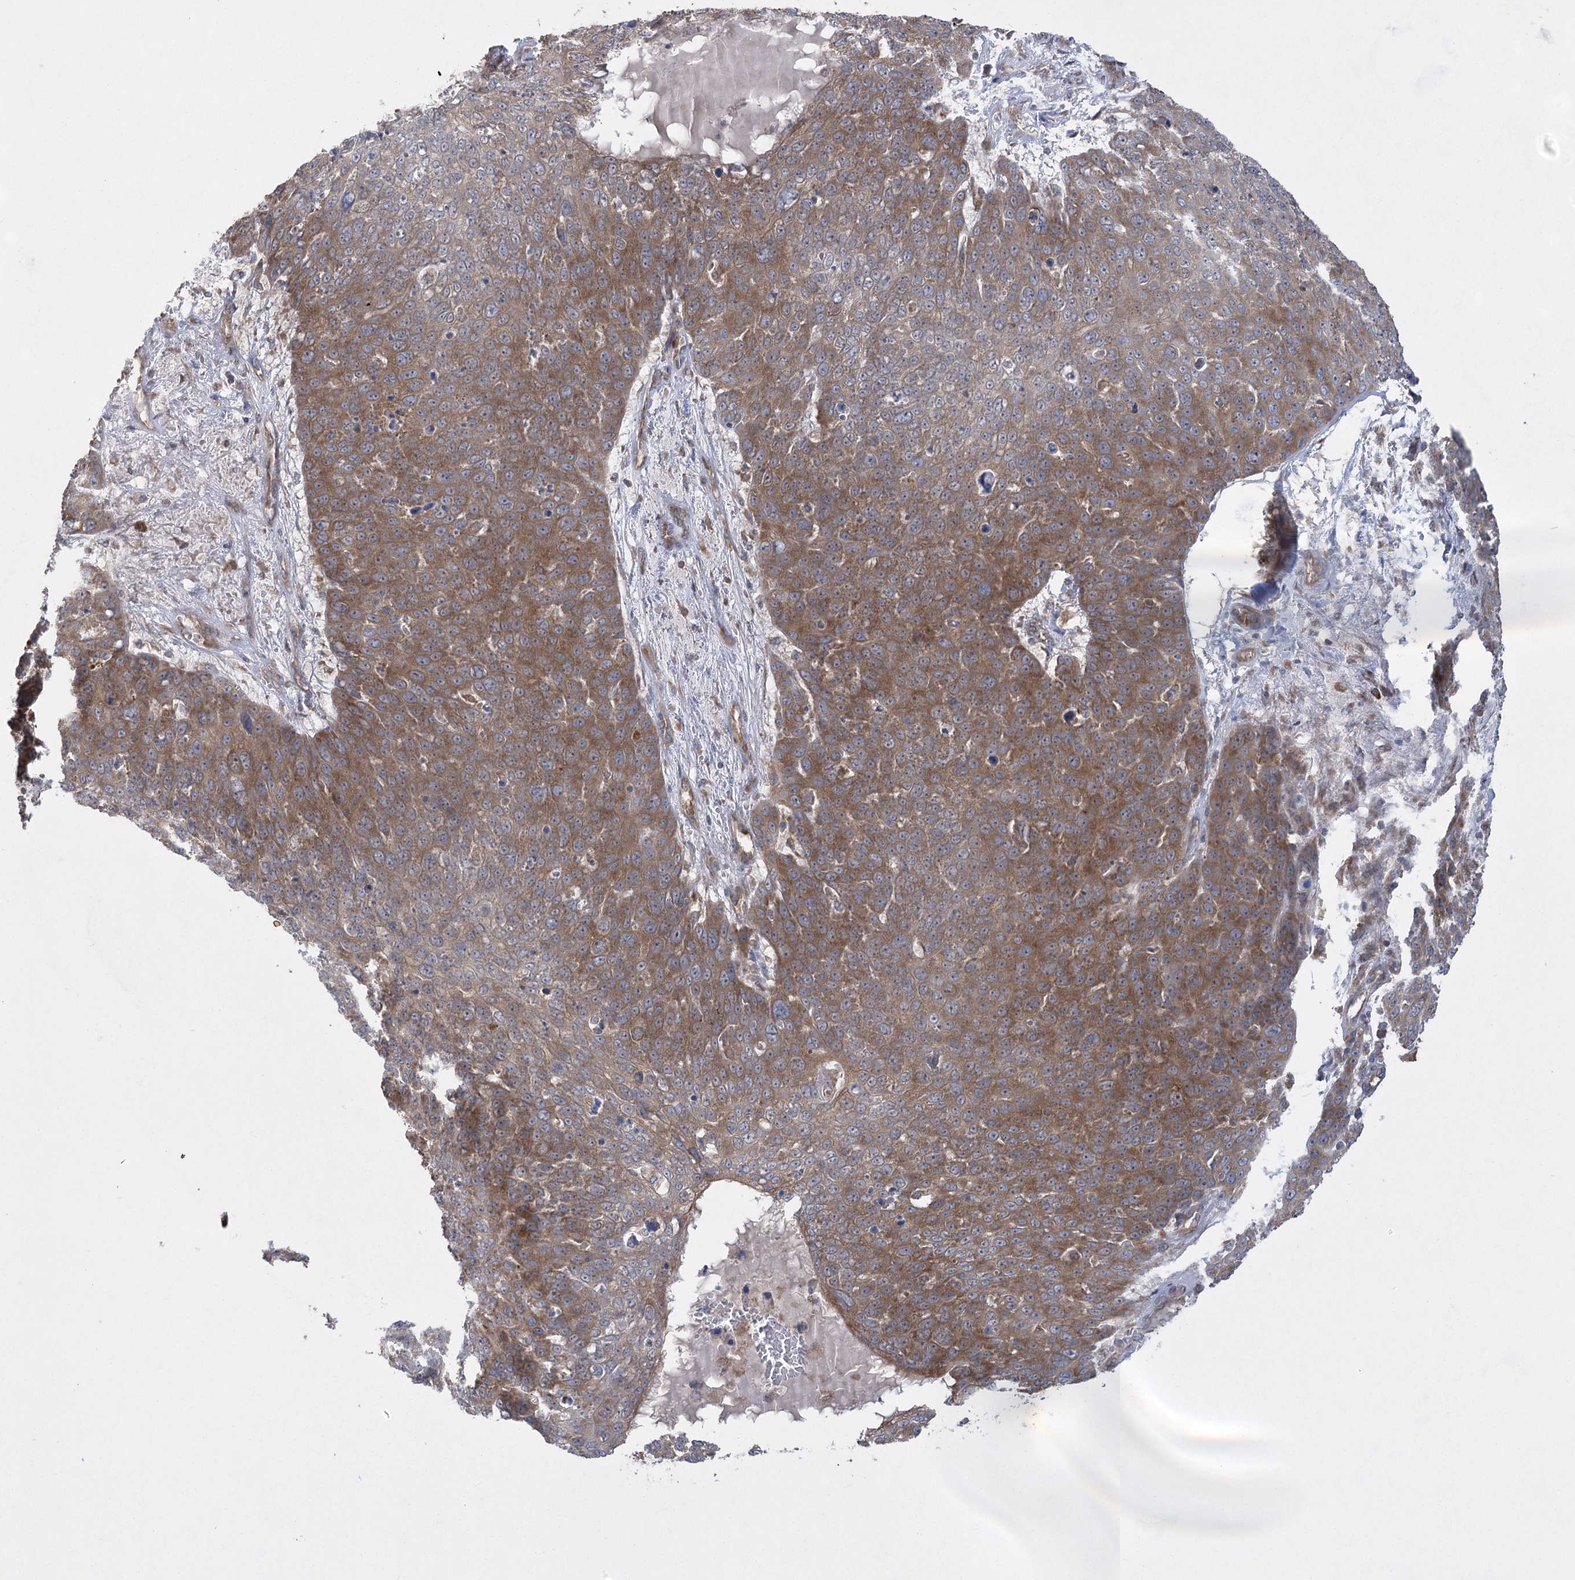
{"staining": {"intensity": "moderate", "quantity": ">75%", "location": "cytoplasmic/membranous,nuclear"}, "tissue": "skin cancer", "cell_type": "Tumor cells", "image_type": "cancer", "snomed": [{"axis": "morphology", "description": "Squamous cell carcinoma, NOS"}, {"axis": "topography", "description": "Skin"}], "caption": "Immunohistochemical staining of human squamous cell carcinoma (skin) demonstrates medium levels of moderate cytoplasmic/membranous and nuclear positivity in about >75% of tumor cells.", "gene": "EIF3A", "patient": {"sex": "male", "age": 71}}